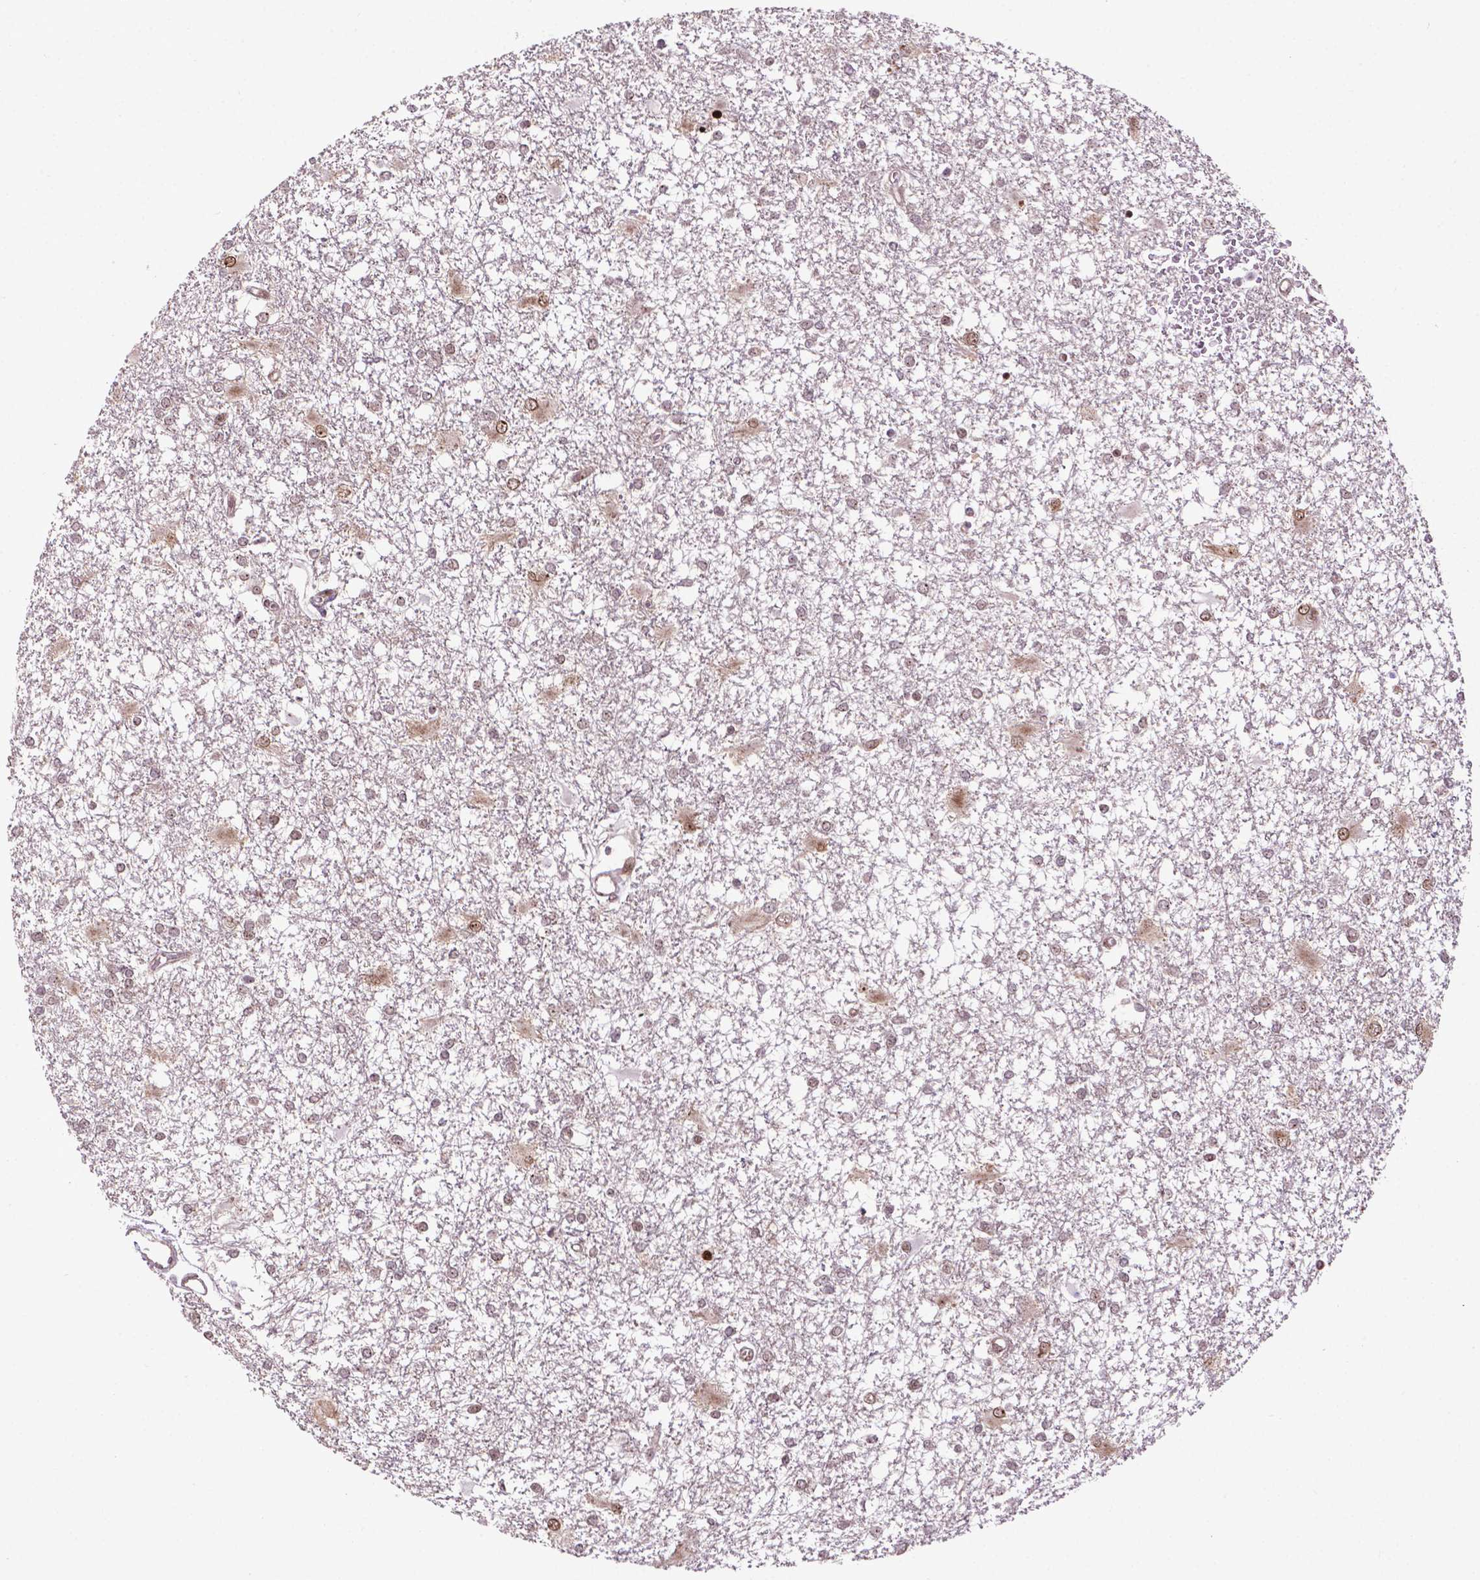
{"staining": {"intensity": "moderate", "quantity": "<25%", "location": "cytoplasmic/membranous,nuclear"}, "tissue": "glioma", "cell_type": "Tumor cells", "image_type": "cancer", "snomed": [{"axis": "morphology", "description": "Glioma, malignant, High grade"}, {"axis": "topography", "description": "Cerebral cortex"}], "caption": "An IHC micrograph of tumor tissue is shown. Protein staining in brown labels moderate cytoplasmic/membranous and nuclear positivity in malignant glioma (high-grade) within tumor cells.", "gene": "CSNK2A1", "patient": {"sex": "male", "age": 79}}